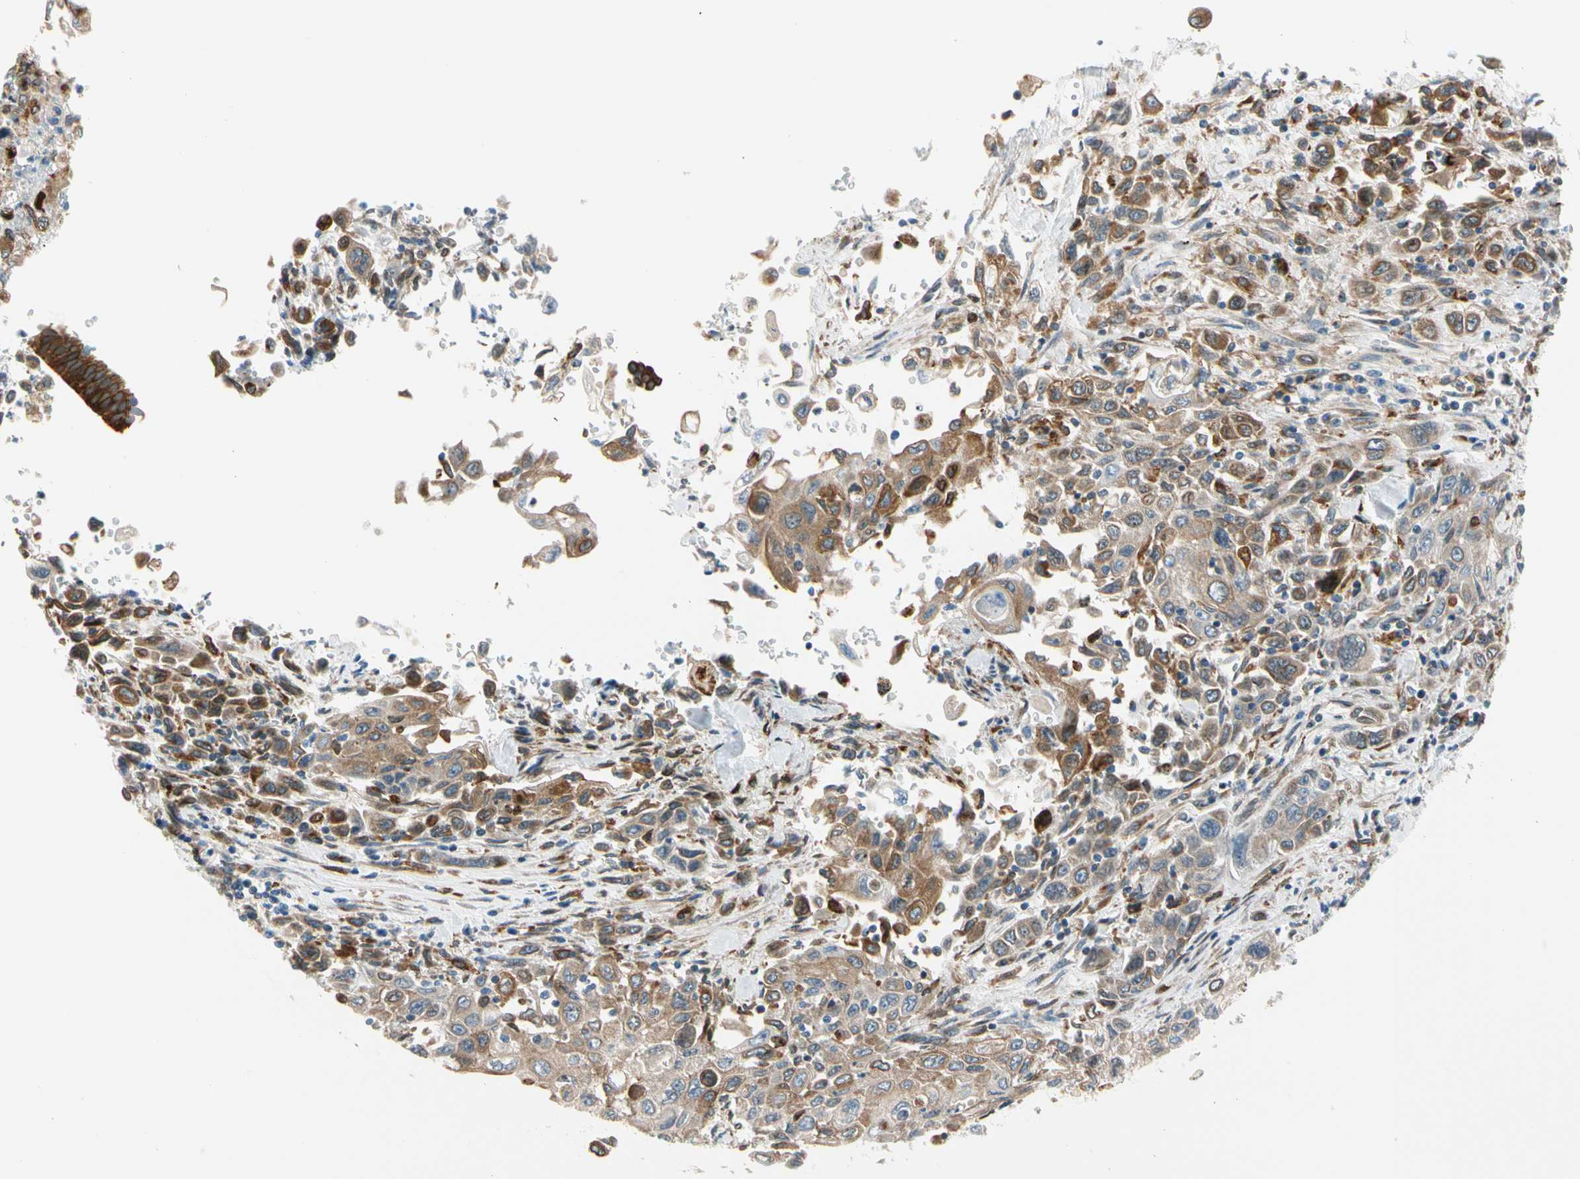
{"staining": {"intensity": "moderate", "quantity": ">75%", "location": "cytoplasmic/membranous"}, "tissue": "pancreatic cancer", "cell_type": "Tumor cells", "image_type": "cancer", "snomed": [{"axis": "morphology", "description": "Adenocarcinoma, NOS"}, {"axis": "topography", "description": "Pancreas"}], "caption": "Immunohistochemical staining of human pancreatic cancer demonstrates medium levels of moderate cytoplasmic/membranous protein staining in approximately >75% of tumor cells.", "gene": "NUCB1", "patient": {"sex": "male", "age": 70}}